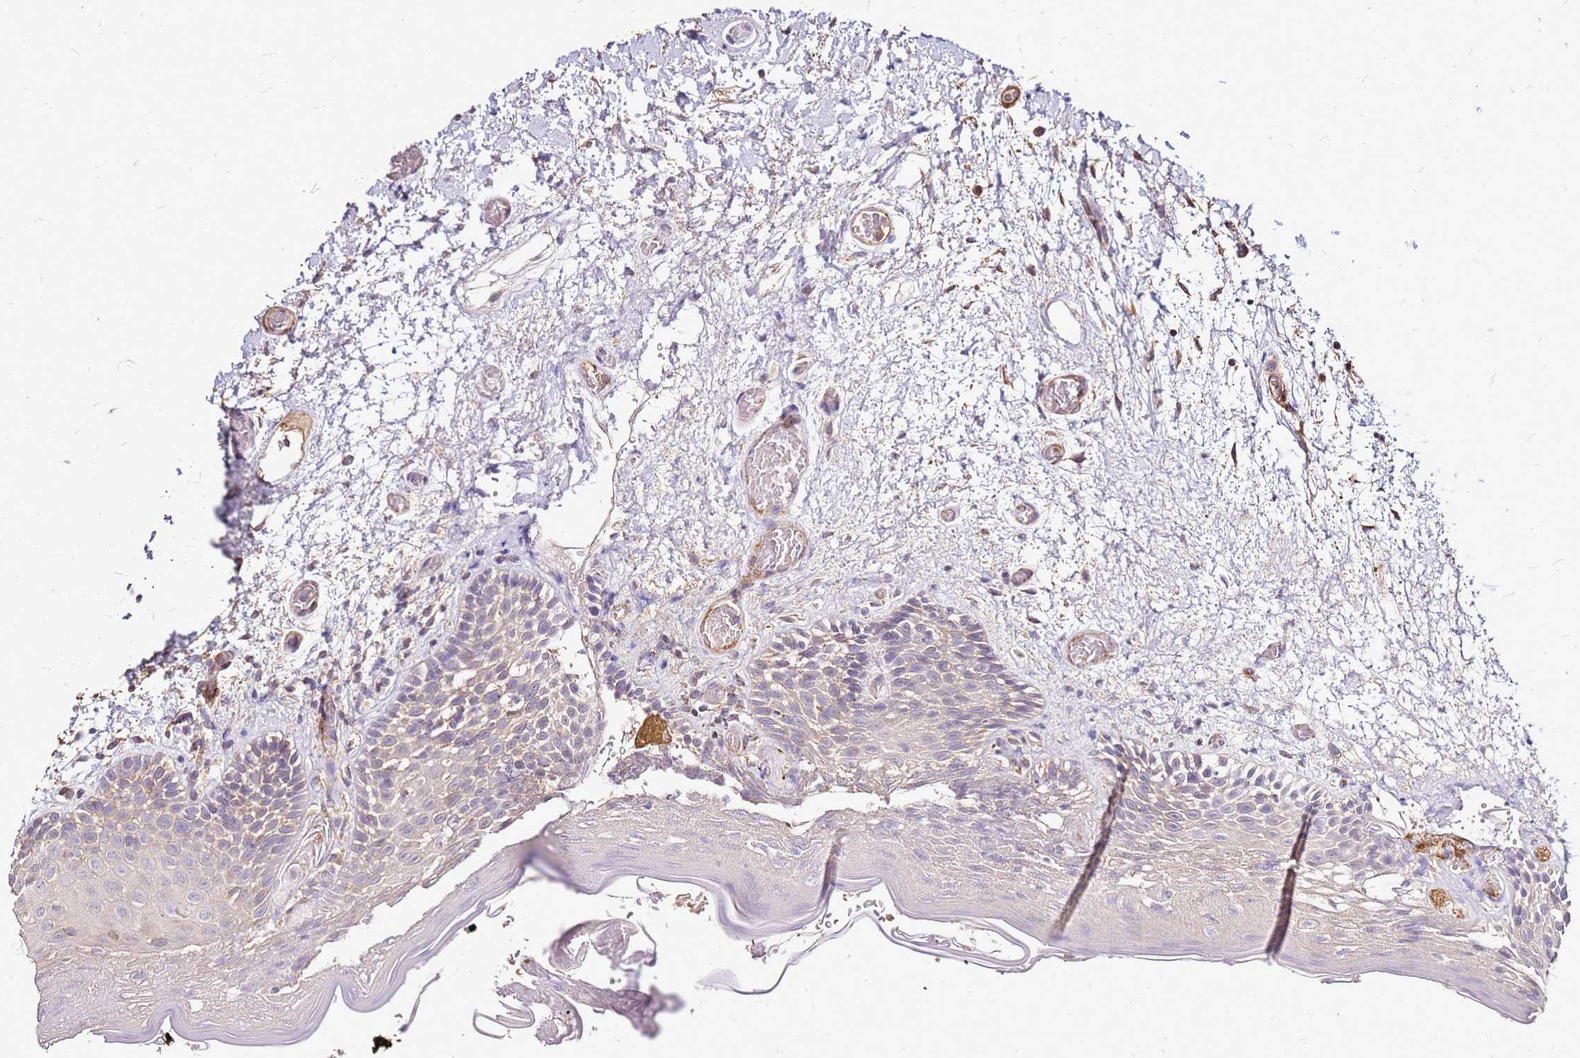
{"staining": {"intensity": "weak", "quantity": "25%-75%", "location": "cytoplasmic/membranous"}, "tissue": "oral mucosa", "cell_type": "Squamous epithelial cells", "image_type": "normal", "snomed": [{"axis": "morphology", "description": "Normal tissue, NOS"}, {"axis": "morphology", "description": "Squamous cell carcinoma, NOS"}, {"axis": "topography", "description": "Oral tissue"}, {"axis": "topography", "description": "Tounge, NOS"}, {"axis": "topography", "description": "Head-Neck"}], "caption": "Protein staining demonstrates weak cytoplasmic/membranous positivity in approximately 25%-75% of squamous epithelial cells in normal oral mucosa. The protein of interest is stained brown, and the nuclei are stained in blue (DAB IHC with brightfield microscopy, high magnification).", "gene": "EXD3", "patient": {"sex": "male", "age": 76}}